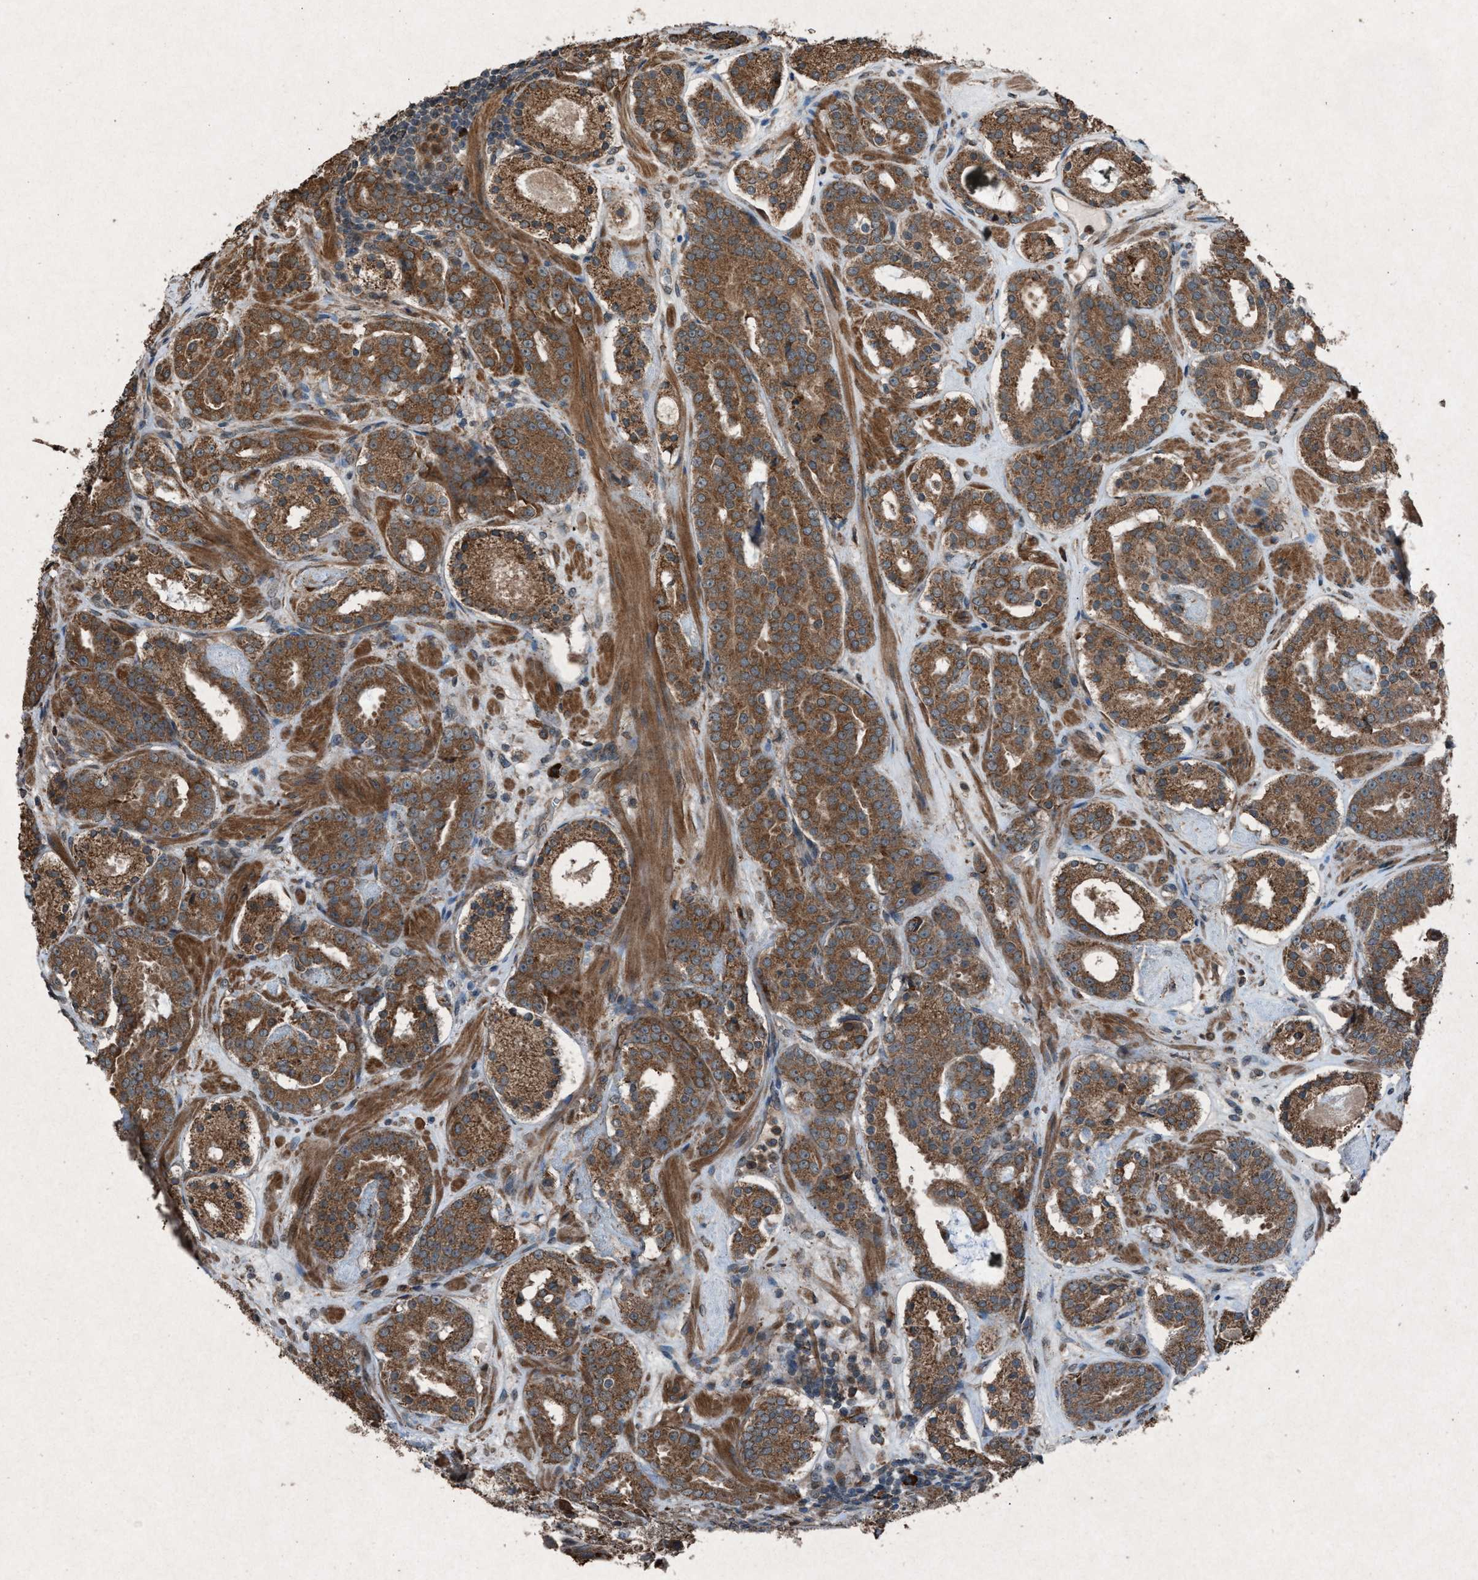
{"staining": {"intensity": "moderate", "quantity": ">75%", "location": "cytoplasmic/membranous"}, "tissue": "prostate cancer", "cell_type": "Tumor cells", "image_type": "cancer", "snomed": [{"axis": "morphology", "description": "Adenocarcinoma, Low grade"}, {"axis": "topography", "description": "Prostate"}], "caption": "Approximately >75% of tumor cells in prostate low-grade adenocarcinoma exhibit moderate cytoplasmic/membranous protein expression as visualized by brown immunohistochemical staining.", "gene": "CALR", "patient": {"sex": "male", "age": 69}}